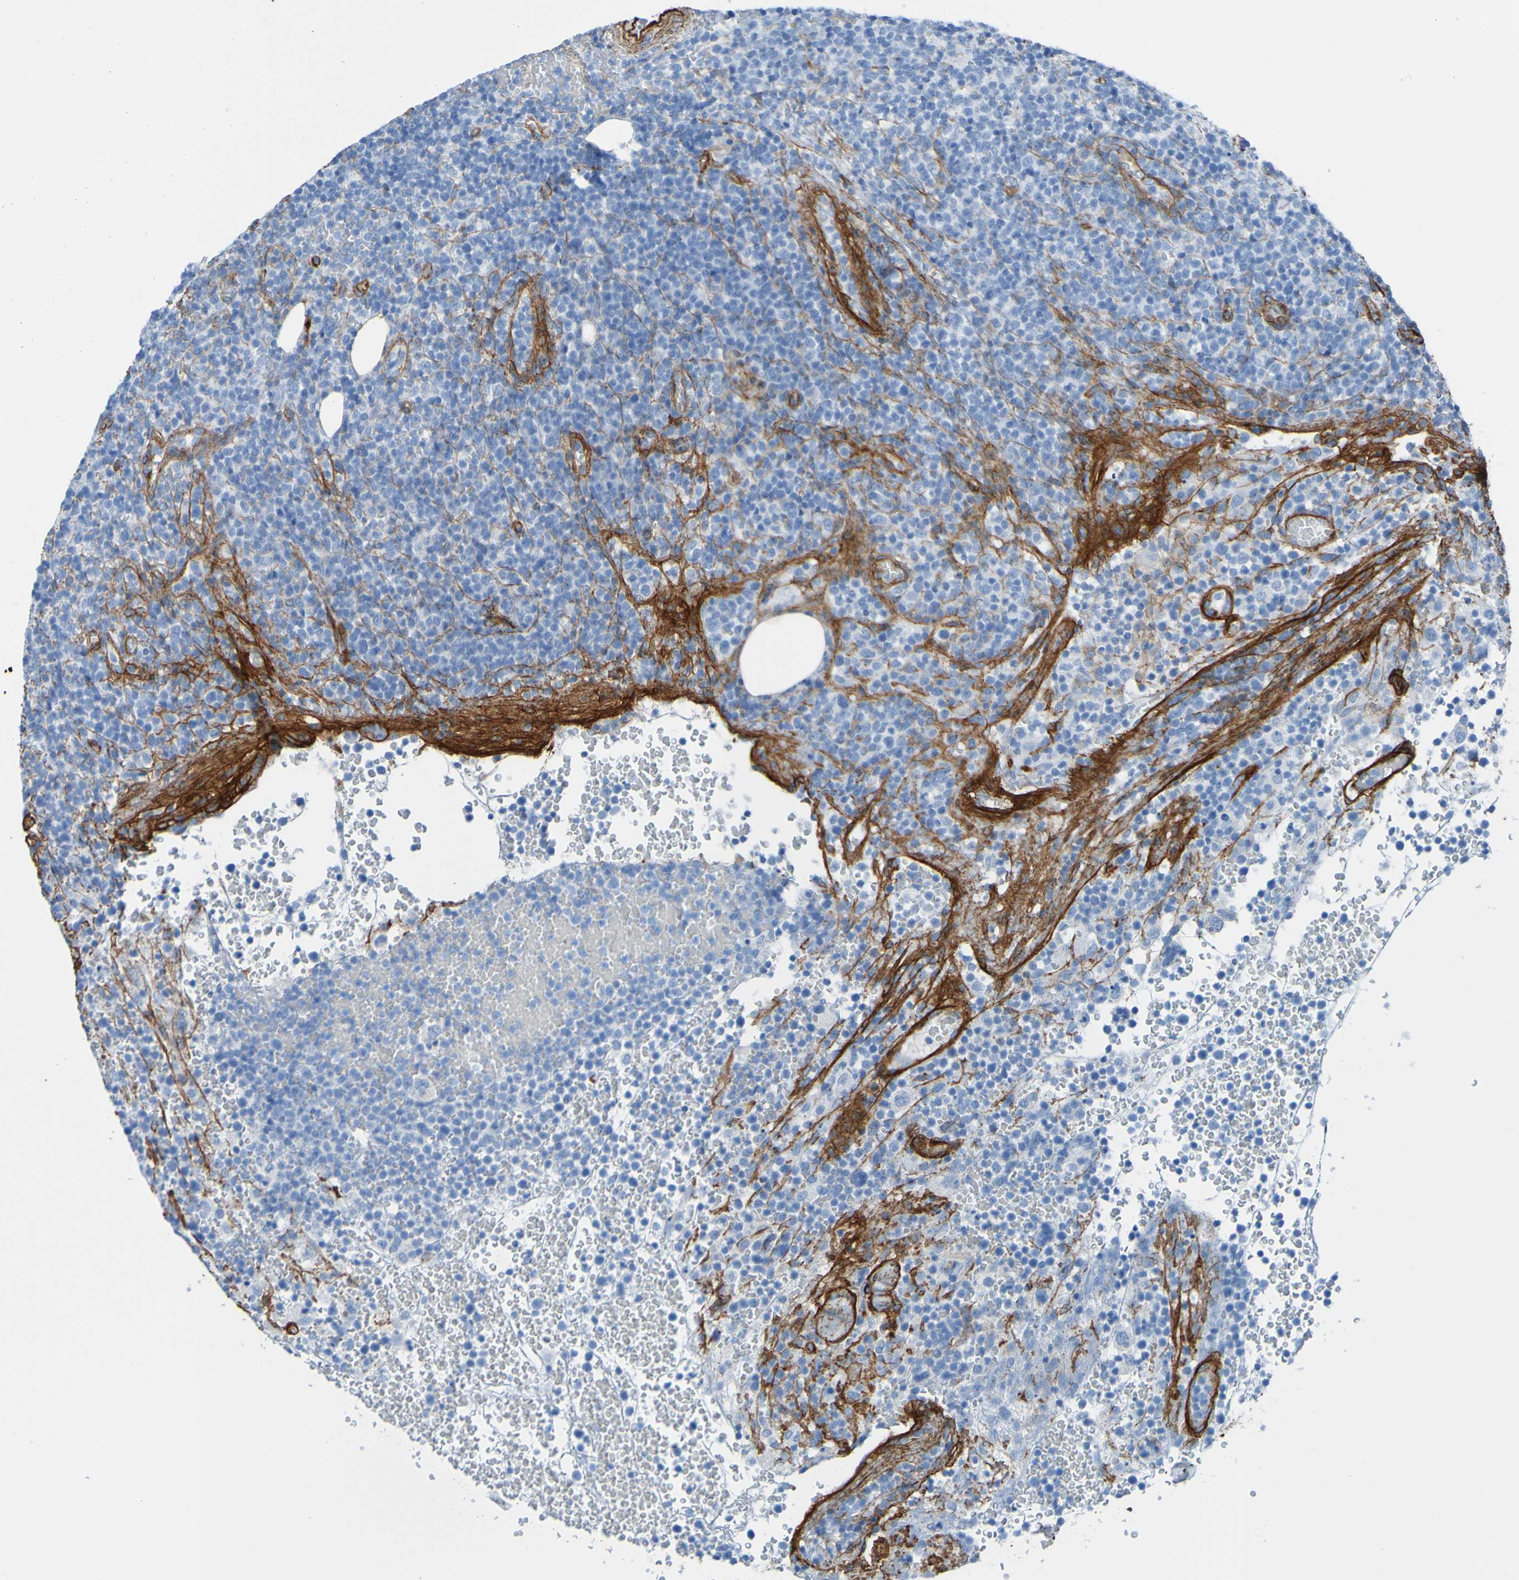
{"staining": {"intensity": "negative", "quantity": "none", "location": "none"}, "tissue": "lymphoma", "cell_type": "Tumor cells", "image_type": "cancer", "snomed": [{"axis": "morphology", "description": "Malignant lymphoma, non-Hodgkin's type, High grade"}, {"axis": "topography", "description": "Lymph node"}], "caption": "Protein analysis of malignant lymphoma, non-Hodgkin's type (high-grade) exhibits no significant positivity in tumor cells. (DAB (3,3'-diaminobenzidine) immunohistochemistry (IHC) with hematoxylin counter stain).", "gene": "COL4A2", "patient": {"sex": "male", "age": 61}}